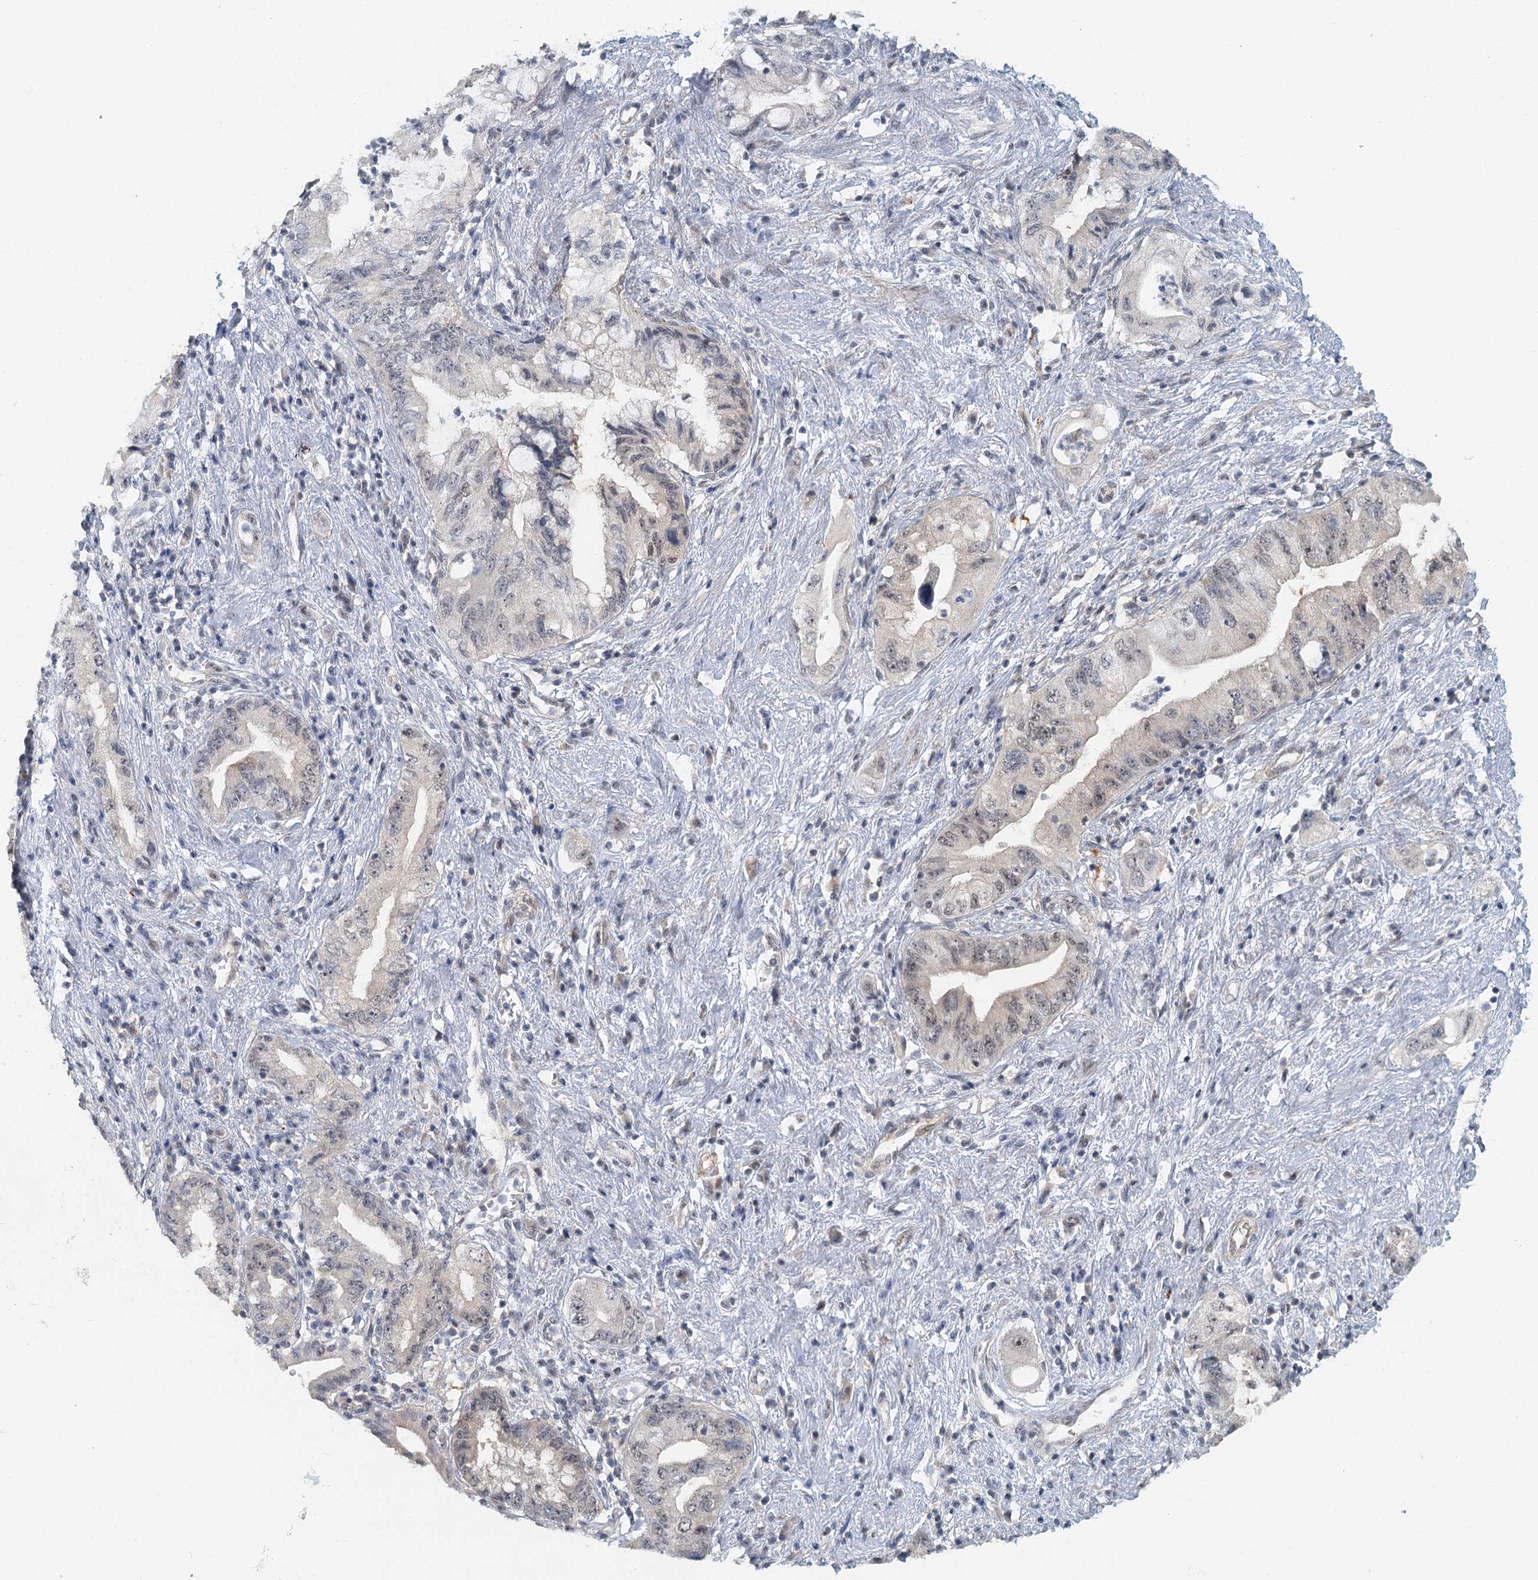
{"staining": {"intensity": "weak", "quantity": "<25%", "location": "nuclear"}, "tissue": "pancreatic cancer", "cell_type": "Tumor cells", "image_type": "cancer", "snomed": [{"axis": "morphology", "description": "Adenocarcinoma, NOS"}, {"axis": "topography", "description": "Pancreas"}], "caption": "A photomicrograph of adenocarcinoma (pancreatic) stained for a protein shows no brown staining in tumor cells. (DAB (3,3'-diaminobenzidine) immunohistochemistry (IHC) visualized using brightfield microscopy, high magnification).", "gene": "TAS2R42", "patient": {"sex": "female", "age": 73}}